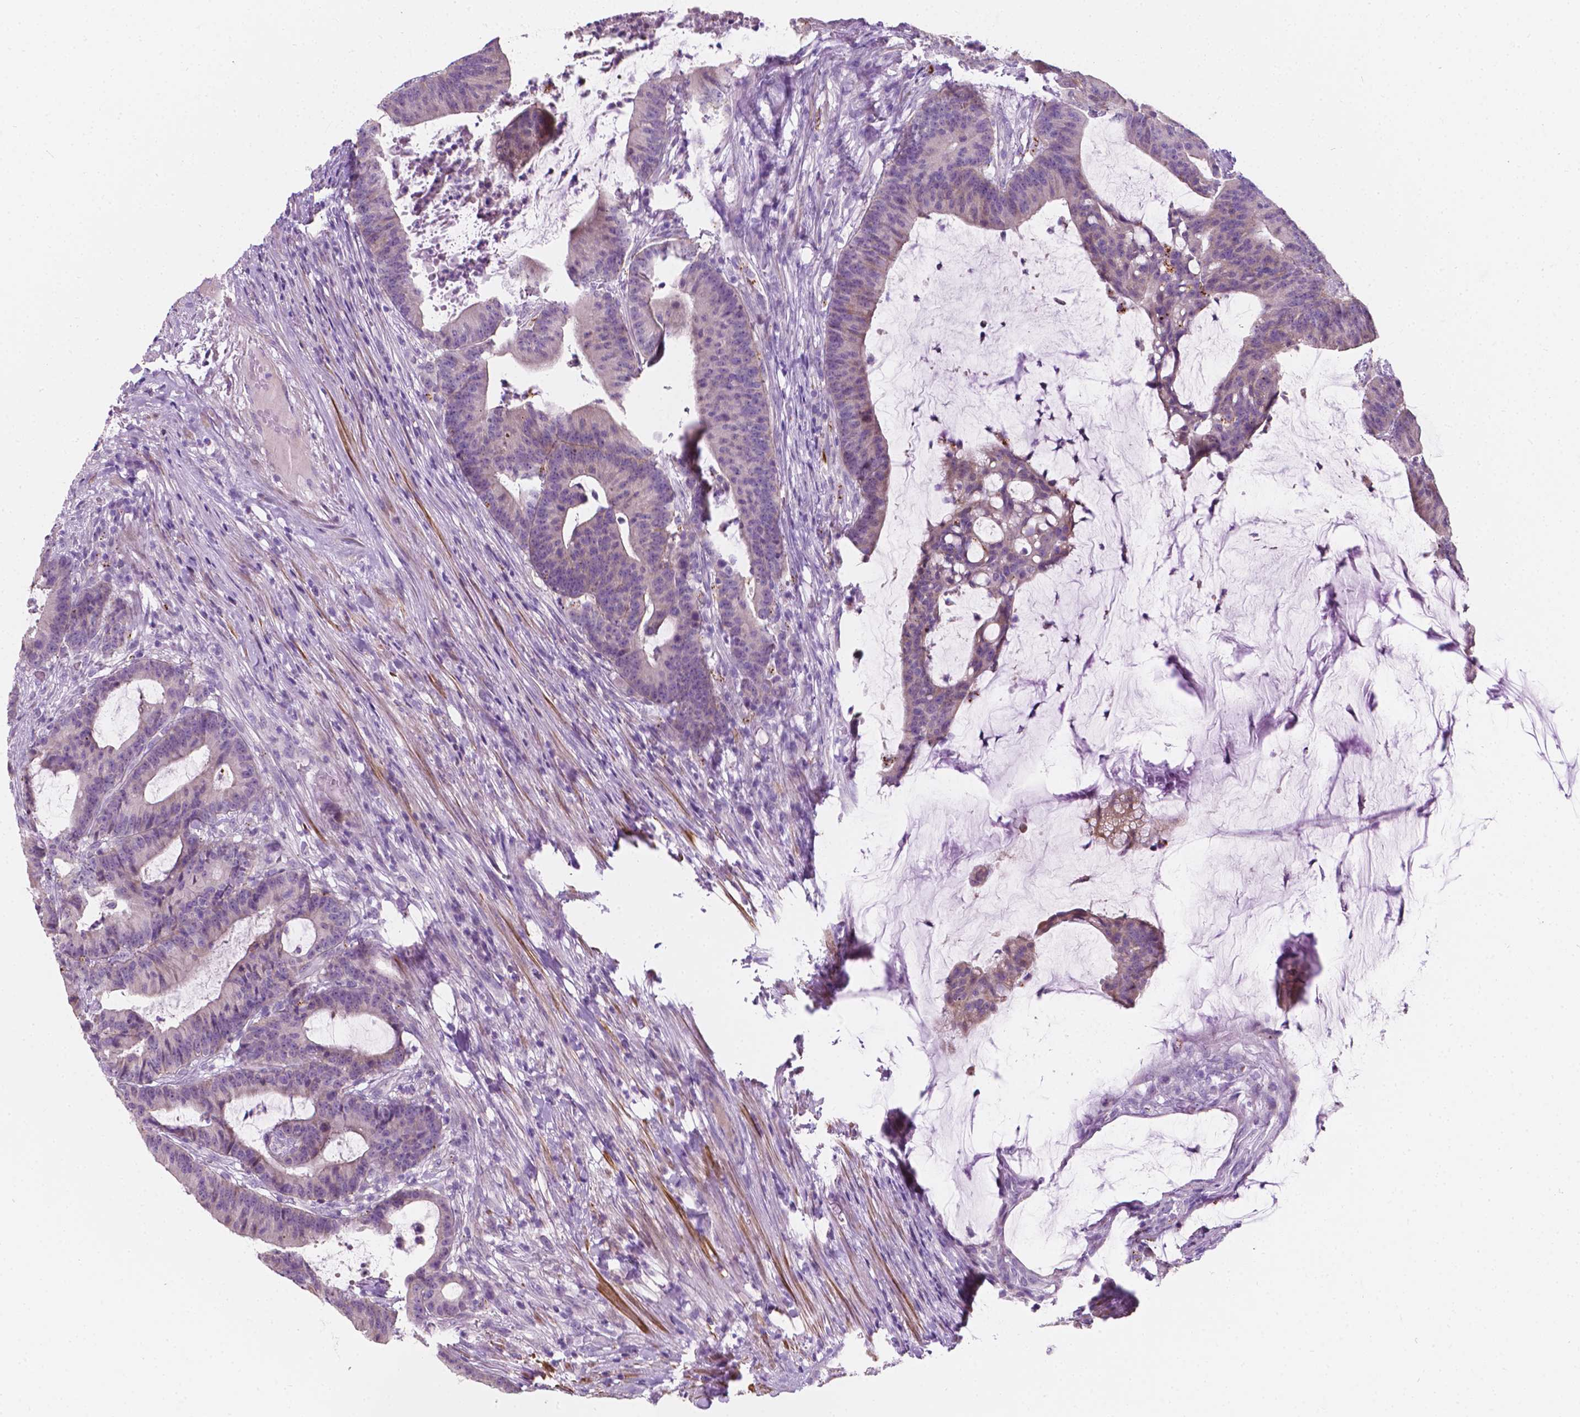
{"staining": {"intensity": "moderate", "quantity": "<25%", "location": "cytoplasmic/membranous"}, "tissue": "colorectal cancer", "cell_type": "Tumor cells", "image_type": "cancer", "snomed": [{"axis": "morphology", "description": "Adenocarcinoma, NOS"}, {"axis": "topography", "description": "Colon"}], "caption": "Colorectal adenocarcinoma stained for a protein demonstrates moderate cytoplasmic/membranous positivity in tumor cells.", "gene": "NOS1AP", "patient": {"sex": "female", "age": 78}}